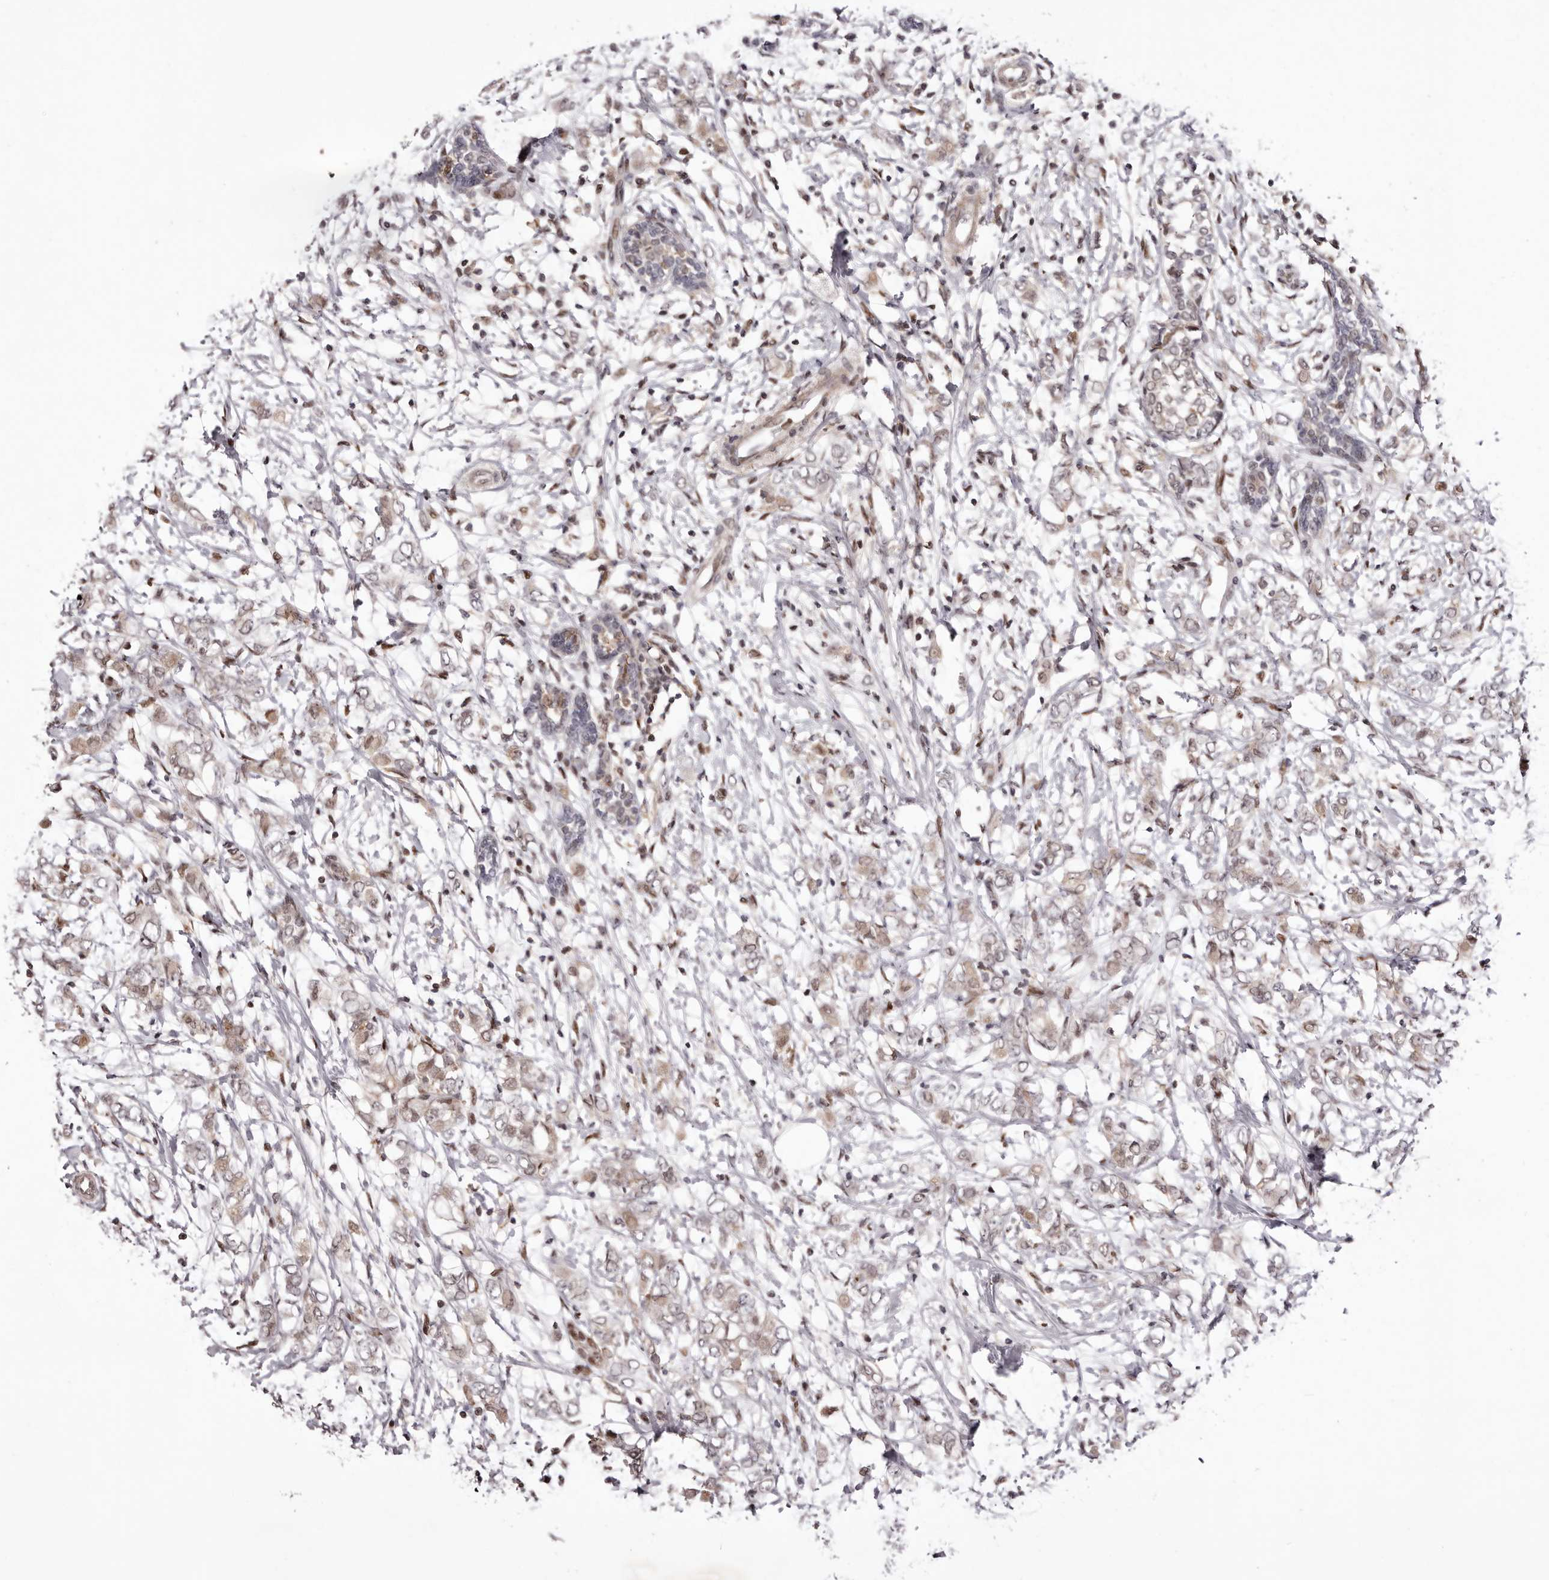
{"staining": {"intensity": "weak", "quantity": "25%-75%", "location": "cytoplasmic/membranous,nuclear"}, "tissue": "breast cancer", "cell_type": "Tumor cells", "image_type": "cancer", "snomed": [{"axis": "morphology", "description": "Normal tissue, NOS"}, {"axis": "morphology", "description": "Lobular carcinoma"}, {"axis": "topography", "description": "Breast"}], "caption": "Lobular carcinoma (breast) stained with a protein marker shows weak staining in tumor cells.", "gene": "FBXO5", "patient": {"sex": "female", "age": 47}}